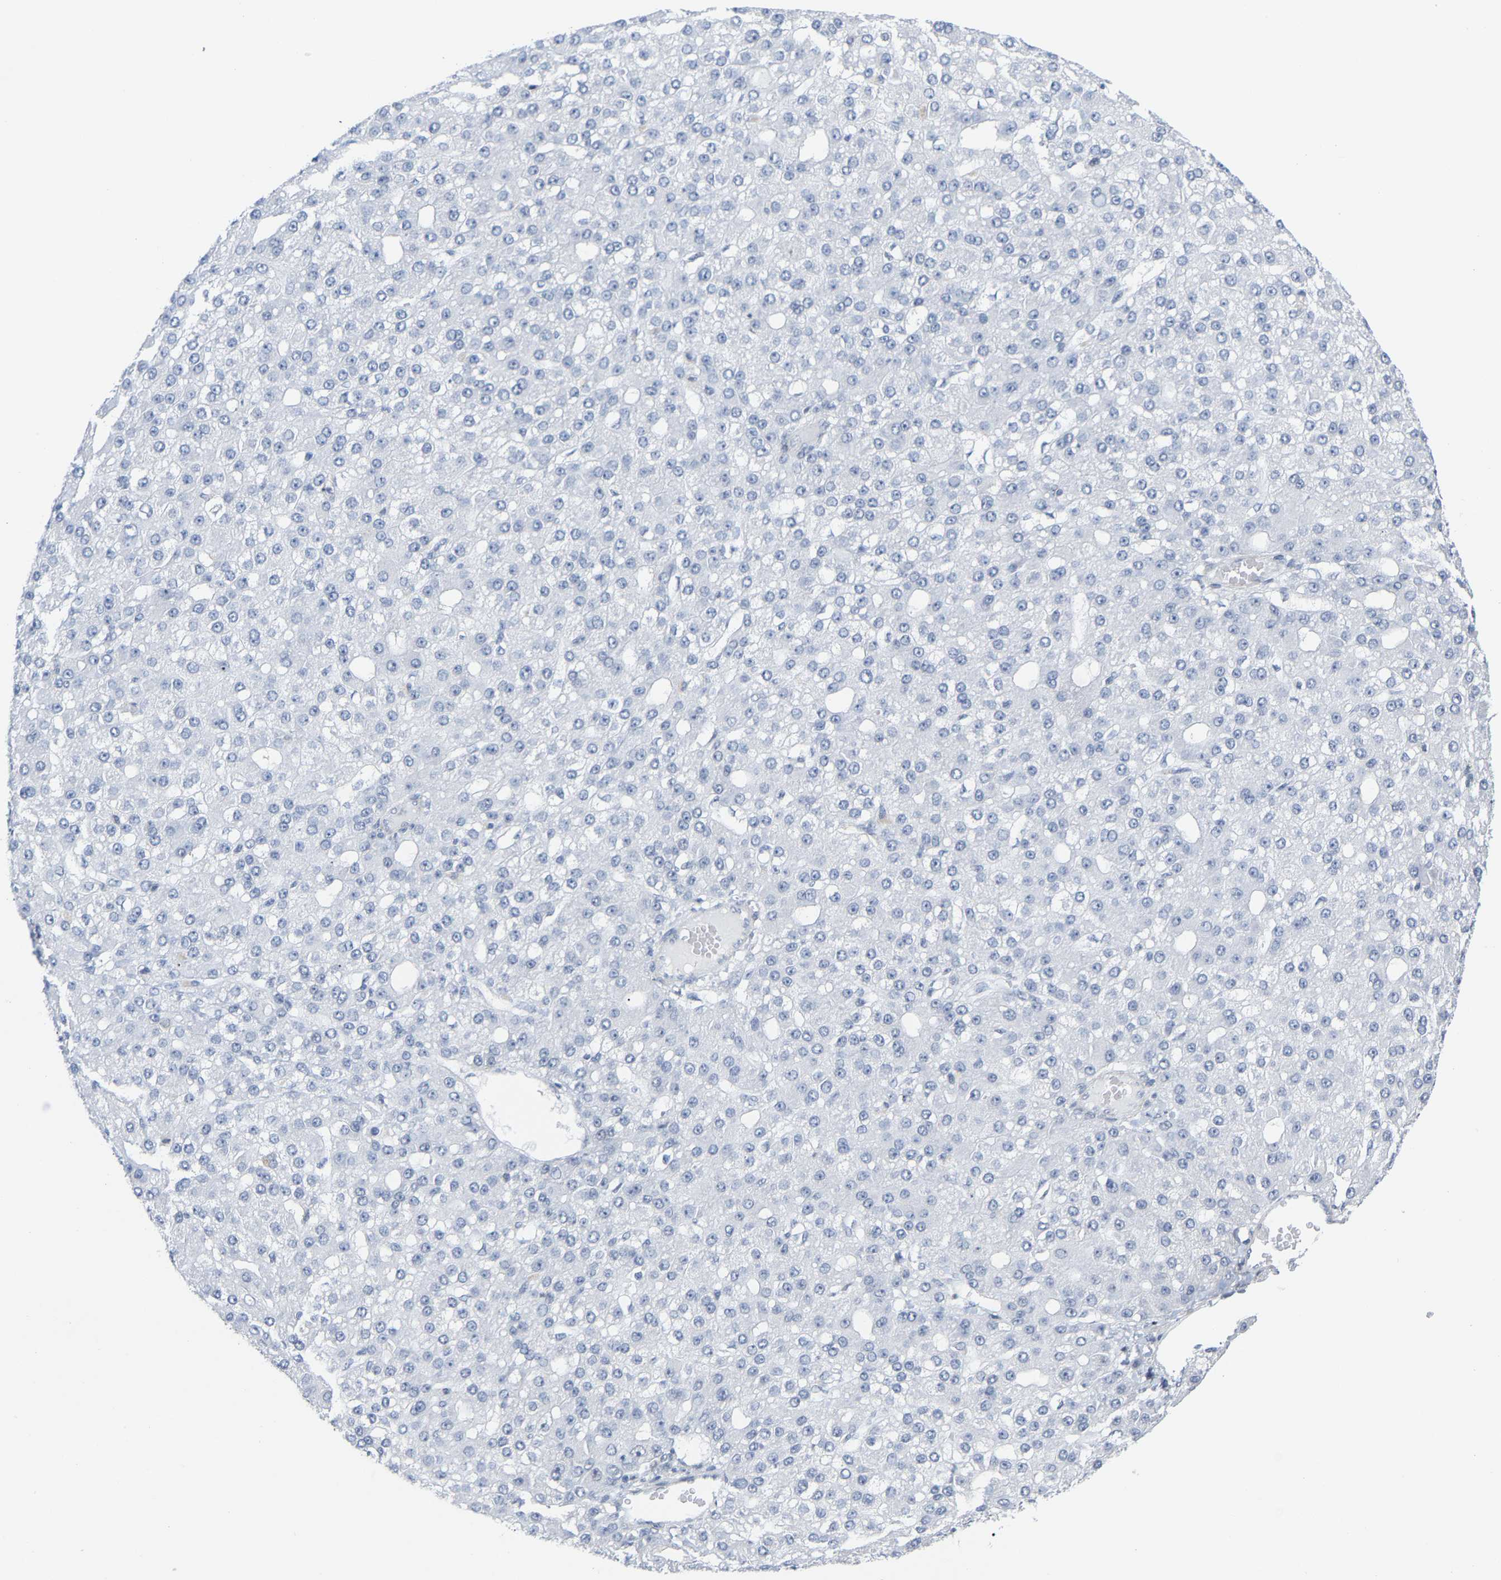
{"staining": {"intensity": "negative", "quantity": "none", "location": "none"}, "tissue": "liver cancer", "cell_type": "Tumor cells", "image_type": "cancer", "snomed": [{"axis": "morphology", "description": "Carcinoma, Hepatocellular, NOS"}, {"axis": "topography", "description": "Liver"}], "caption": "Tumor cells show no significant staining in hepatocellular carcinoma (liver).", "gene": "FAM180A", "patient": {"sex": "male", "age": 67}}